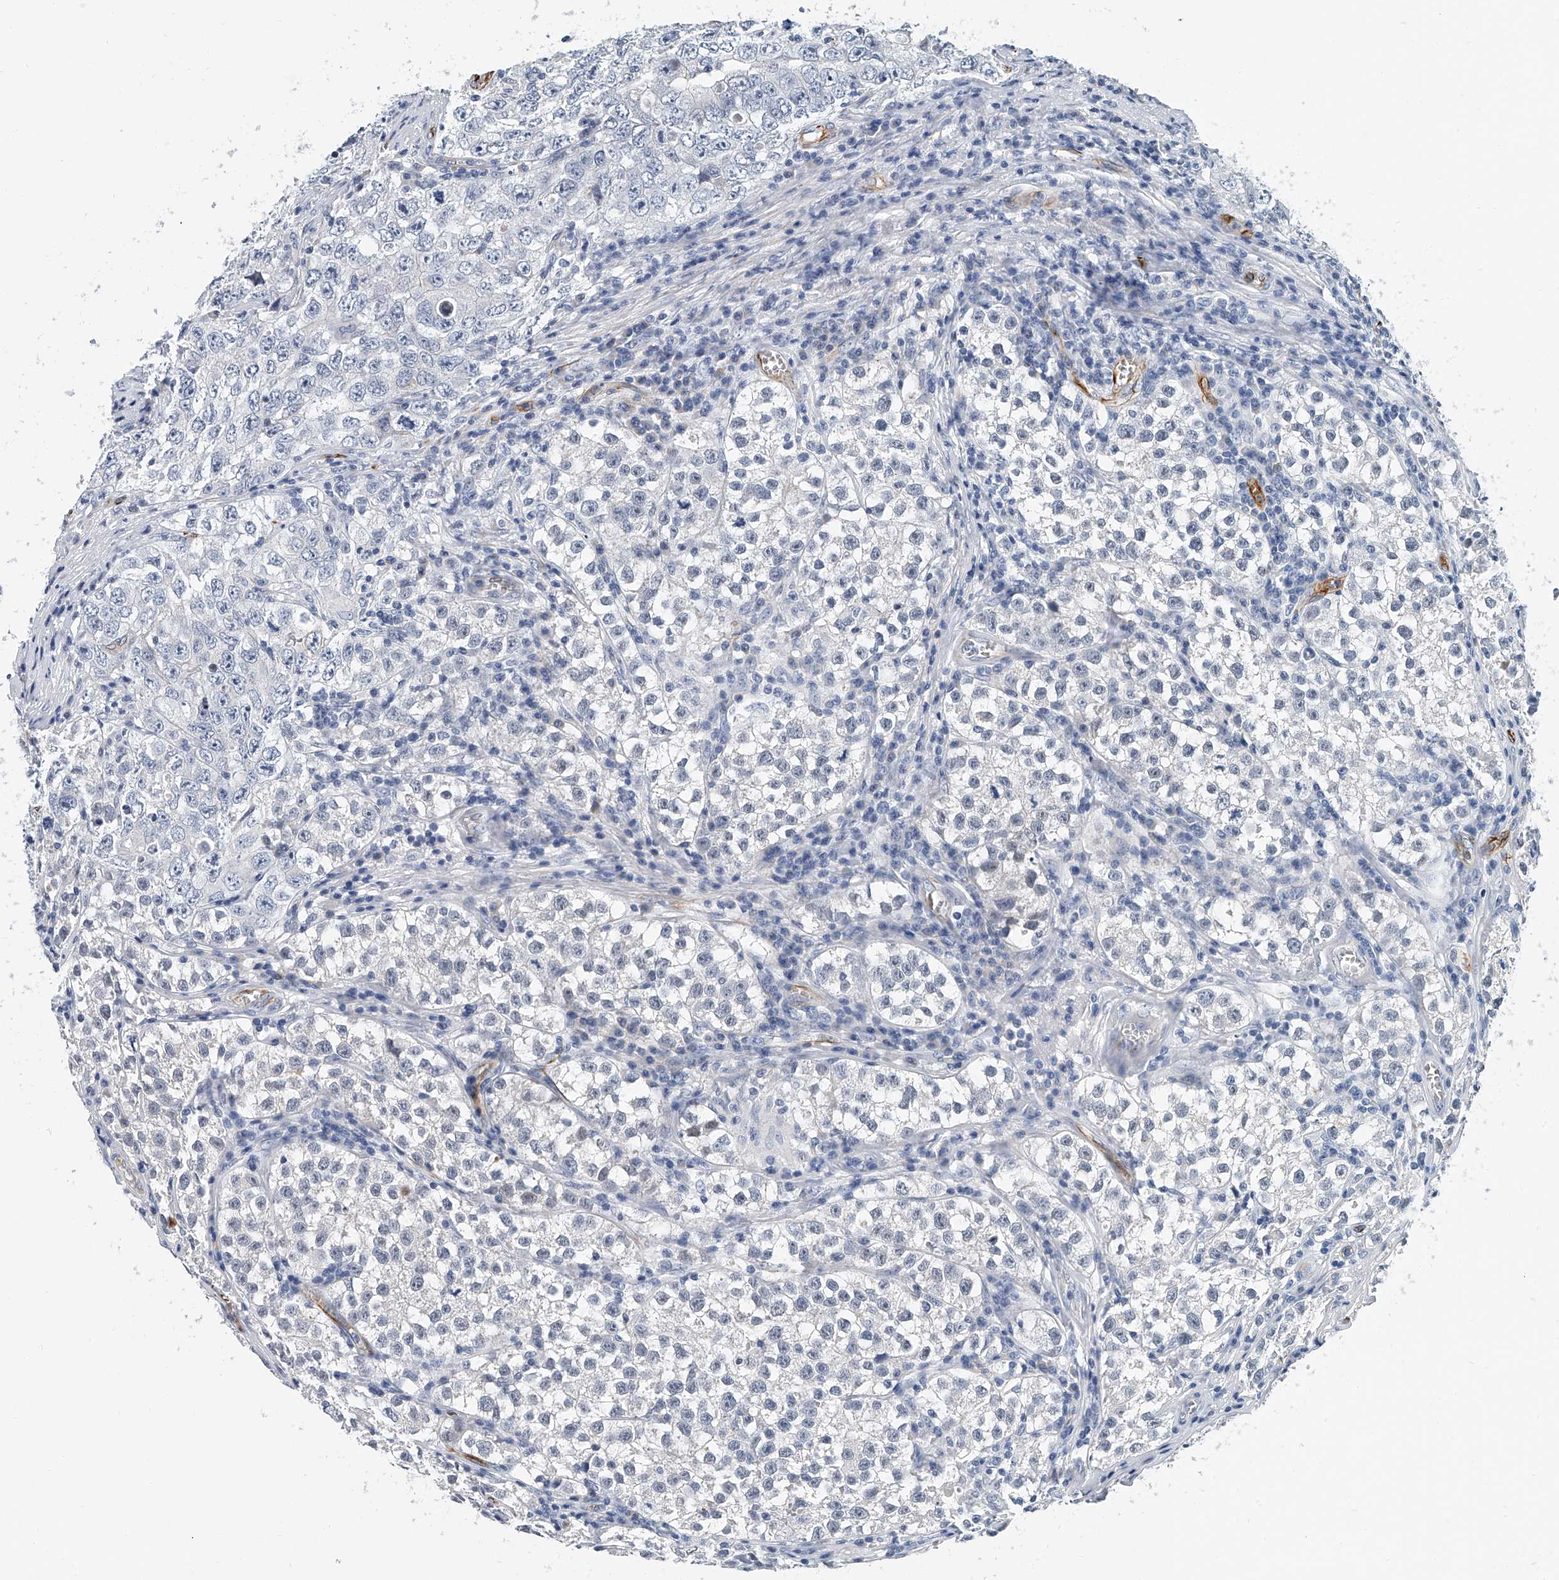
{"staining": {"intensity": "negative", "quantity": "none", "location": "none"}, "tissue": "testis cancer", "cell_type": "Tumor cells", "image_type": "cancer", "snomed": [{"axis": "morphology", "description": "Seminoma, NOS"}, {"axis": "morphology", "description": "Carcinoma, Embryonal, NOS"}, {"axis": "topography", "description": "Testis"}], "caption": "Tumor cells are negative for protein expression in human testis cancer.", "gene": "KIRREL1", "patient": {"sex": "male", "age": 43}}